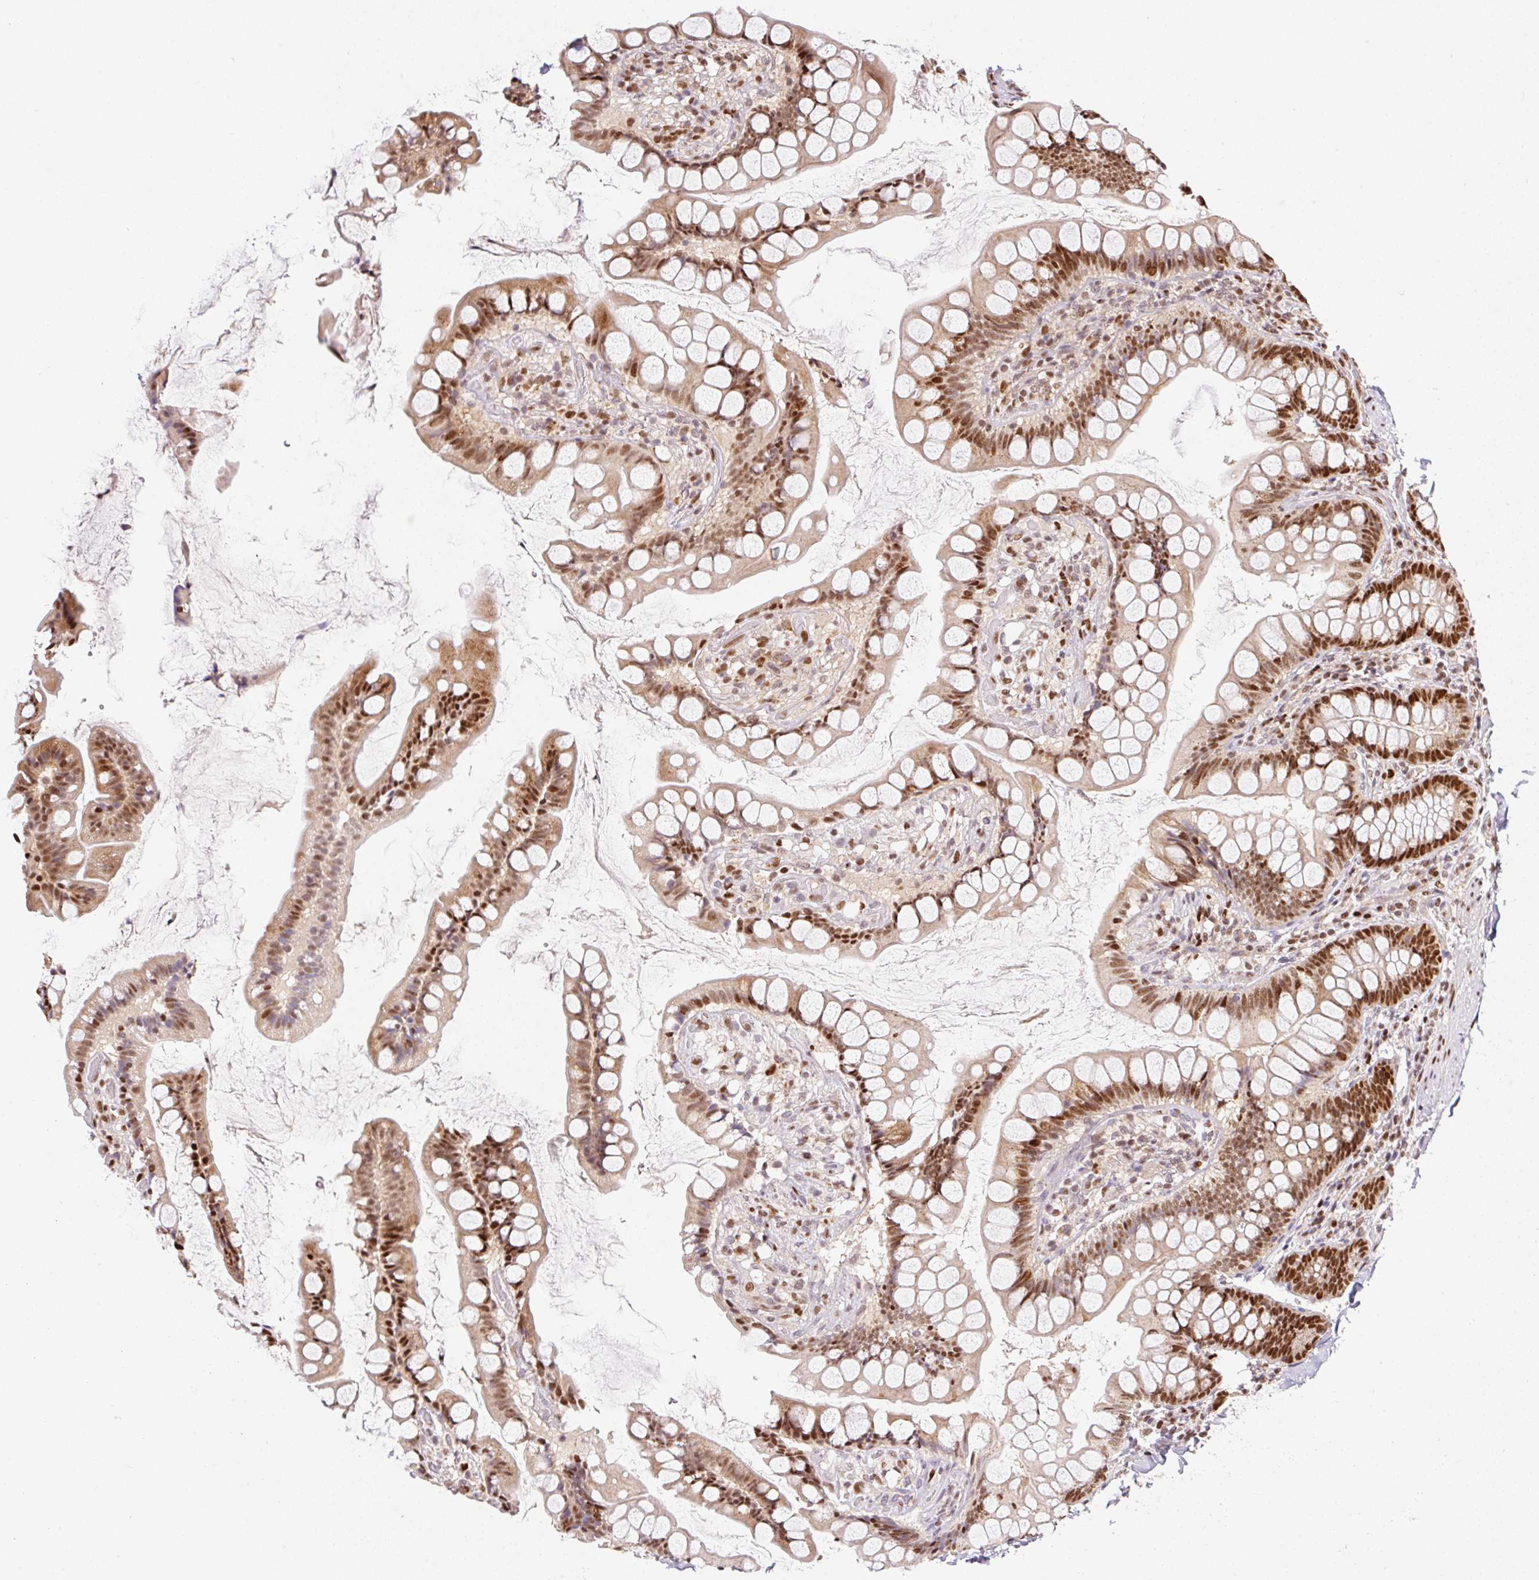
{"staining": {"intensity": "strong", "quantity": ">75%", "location": "nuclear"}, "tissue": "small intestine", "cell_type": "Glandular cells", "image_type": "normal", "snomed": [{"axis": "morphology", "description": "Normal tissue, NOS"}, {"axis": "topography", "description": "Small intestine"}], "caption": "Human small intestine stained with a brown dye reveals strong nuclear positive positivity in about >75% of glandular cells.", "gene": "GPR139", "patient": {"sex": "male", "age": 70}}